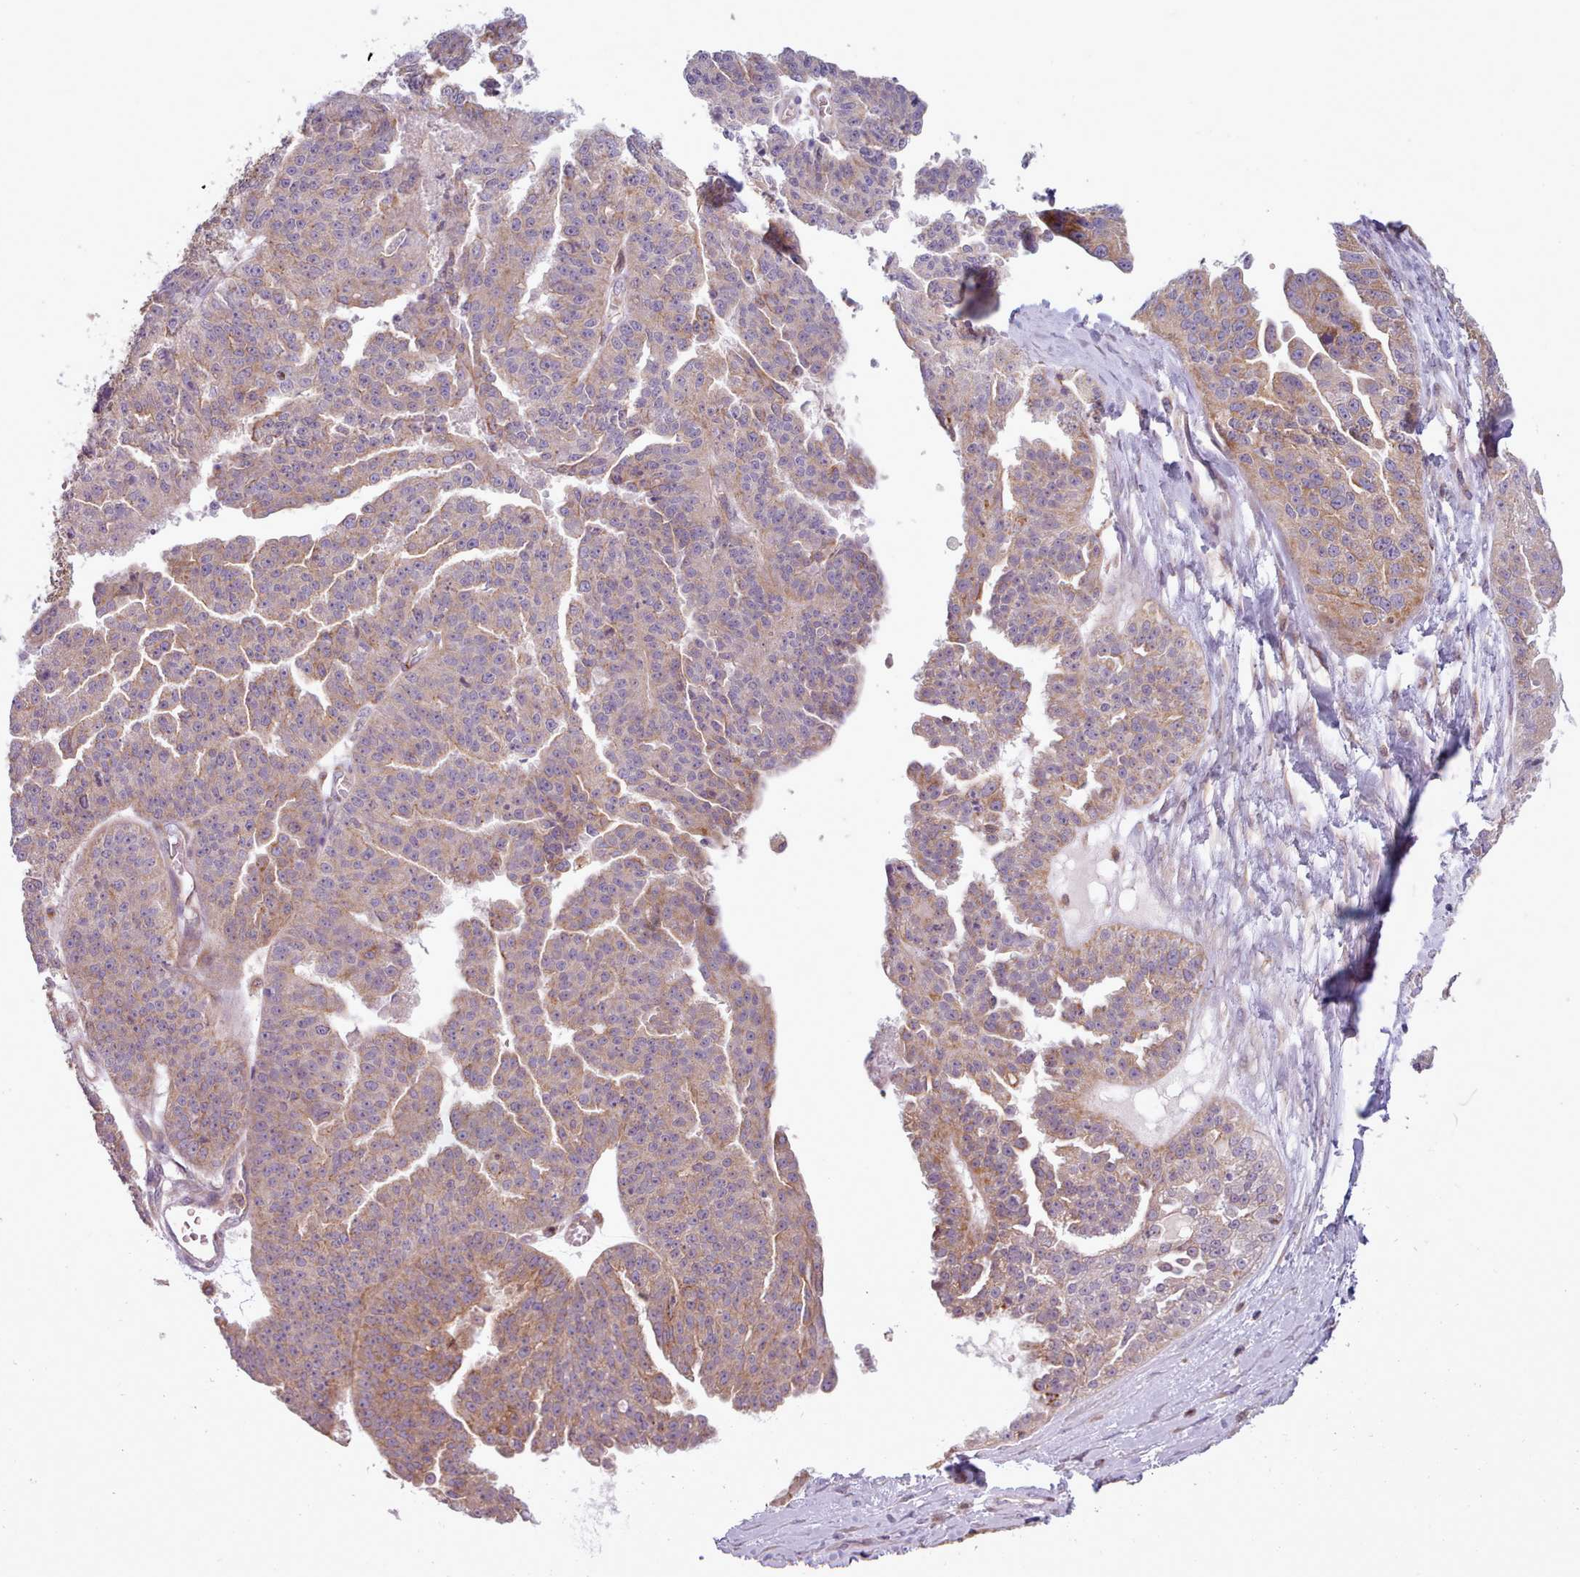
{"staining": {"intensity": "moderate", "quantity": "25%-75%", "location": "cytoplasmic/membranous"}, "tissue": "ovarian cancer", "cell_type": "Tumor cells", "image_type": "cancer", "snomed": [{"axis": "morphology", "description": "Cystadenocarcinoma, serous, NOS"}, {"axis": "topography", "description": "Ovary"}], "caption": "Ovarian cancer tissue demonstrates moderate cytoplasmic/membranous staining in about 25%-75% of tumor cells, visualized by immunohistochemistry.", "gene": "CRYBG1", "patient": {"sex": "female", "age": 58}}